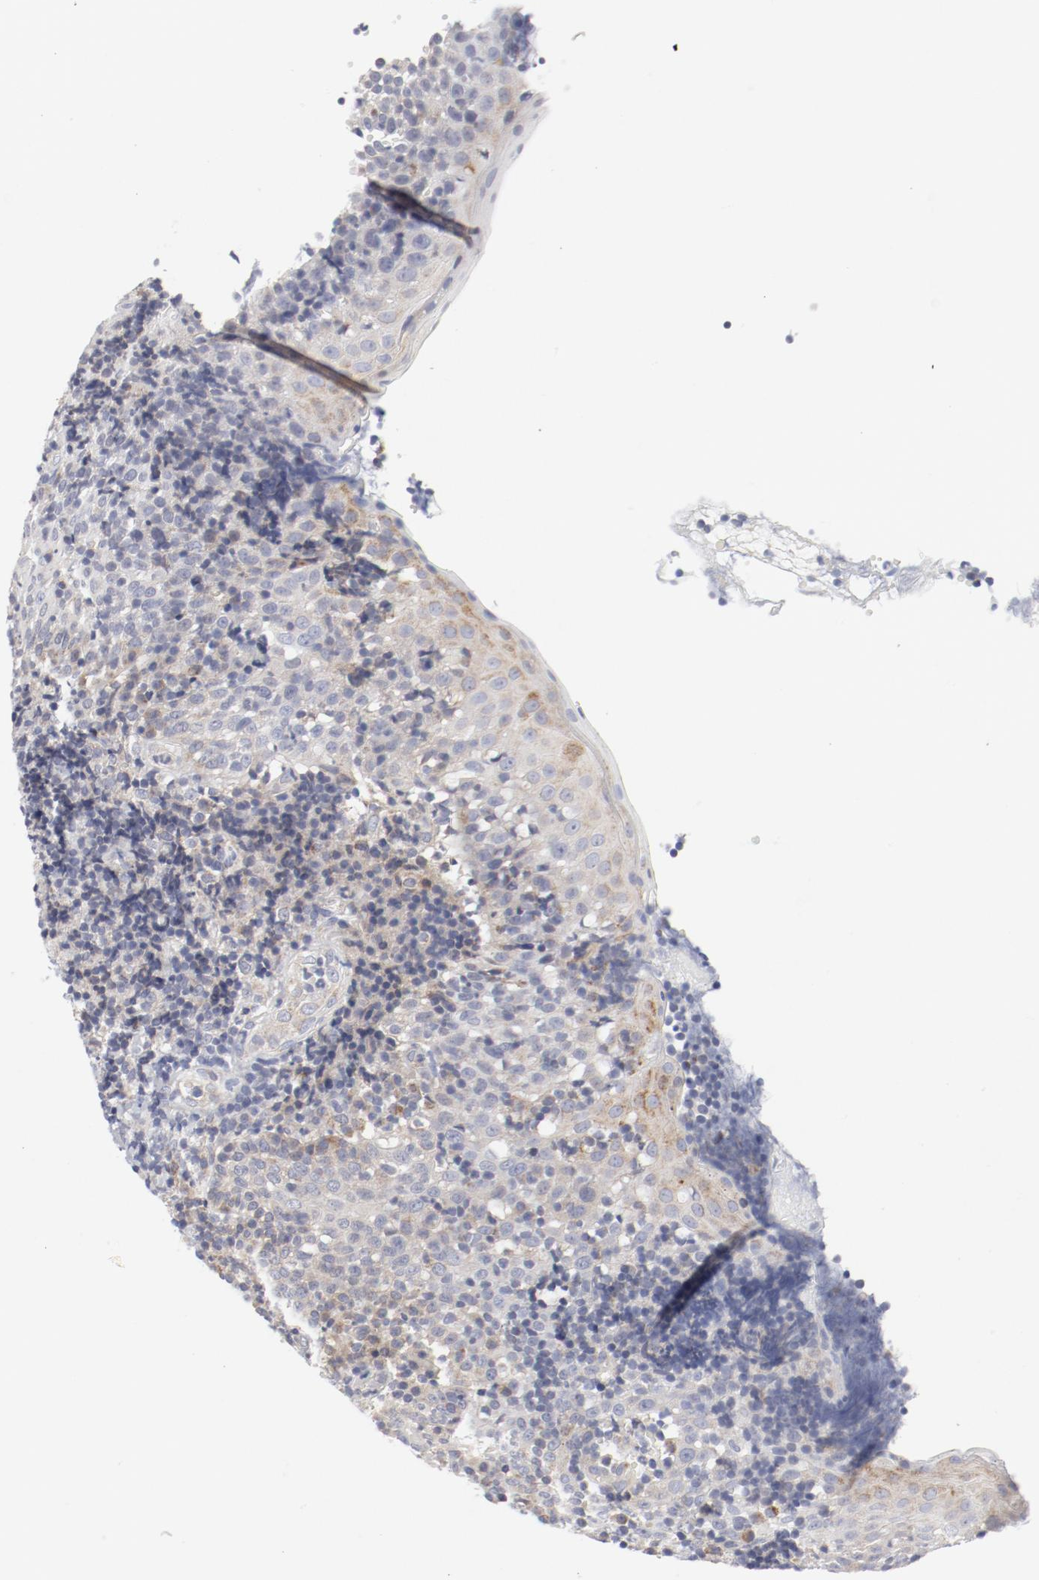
{"staining": {"intensity": "moderate", "quantity": ">75%", "location": "cytoplasmic/membranous"}, "tissue": "tonsil", "cell_type": "Germinal center cells", "image_type": "normal", "snomed": [{"axis": "morphology", "description": "Normal tissue, NOS"}, {"axis": "topography", "description": "Tonsil"}], "caption": "Germinal center cells display medium levels of moderate cytoplasmic/membranous positivity in approximately >75% of cells in unremarkable human tonsil.", "gene": "BAD", "patient": {"sex": "female", "age": 40}}